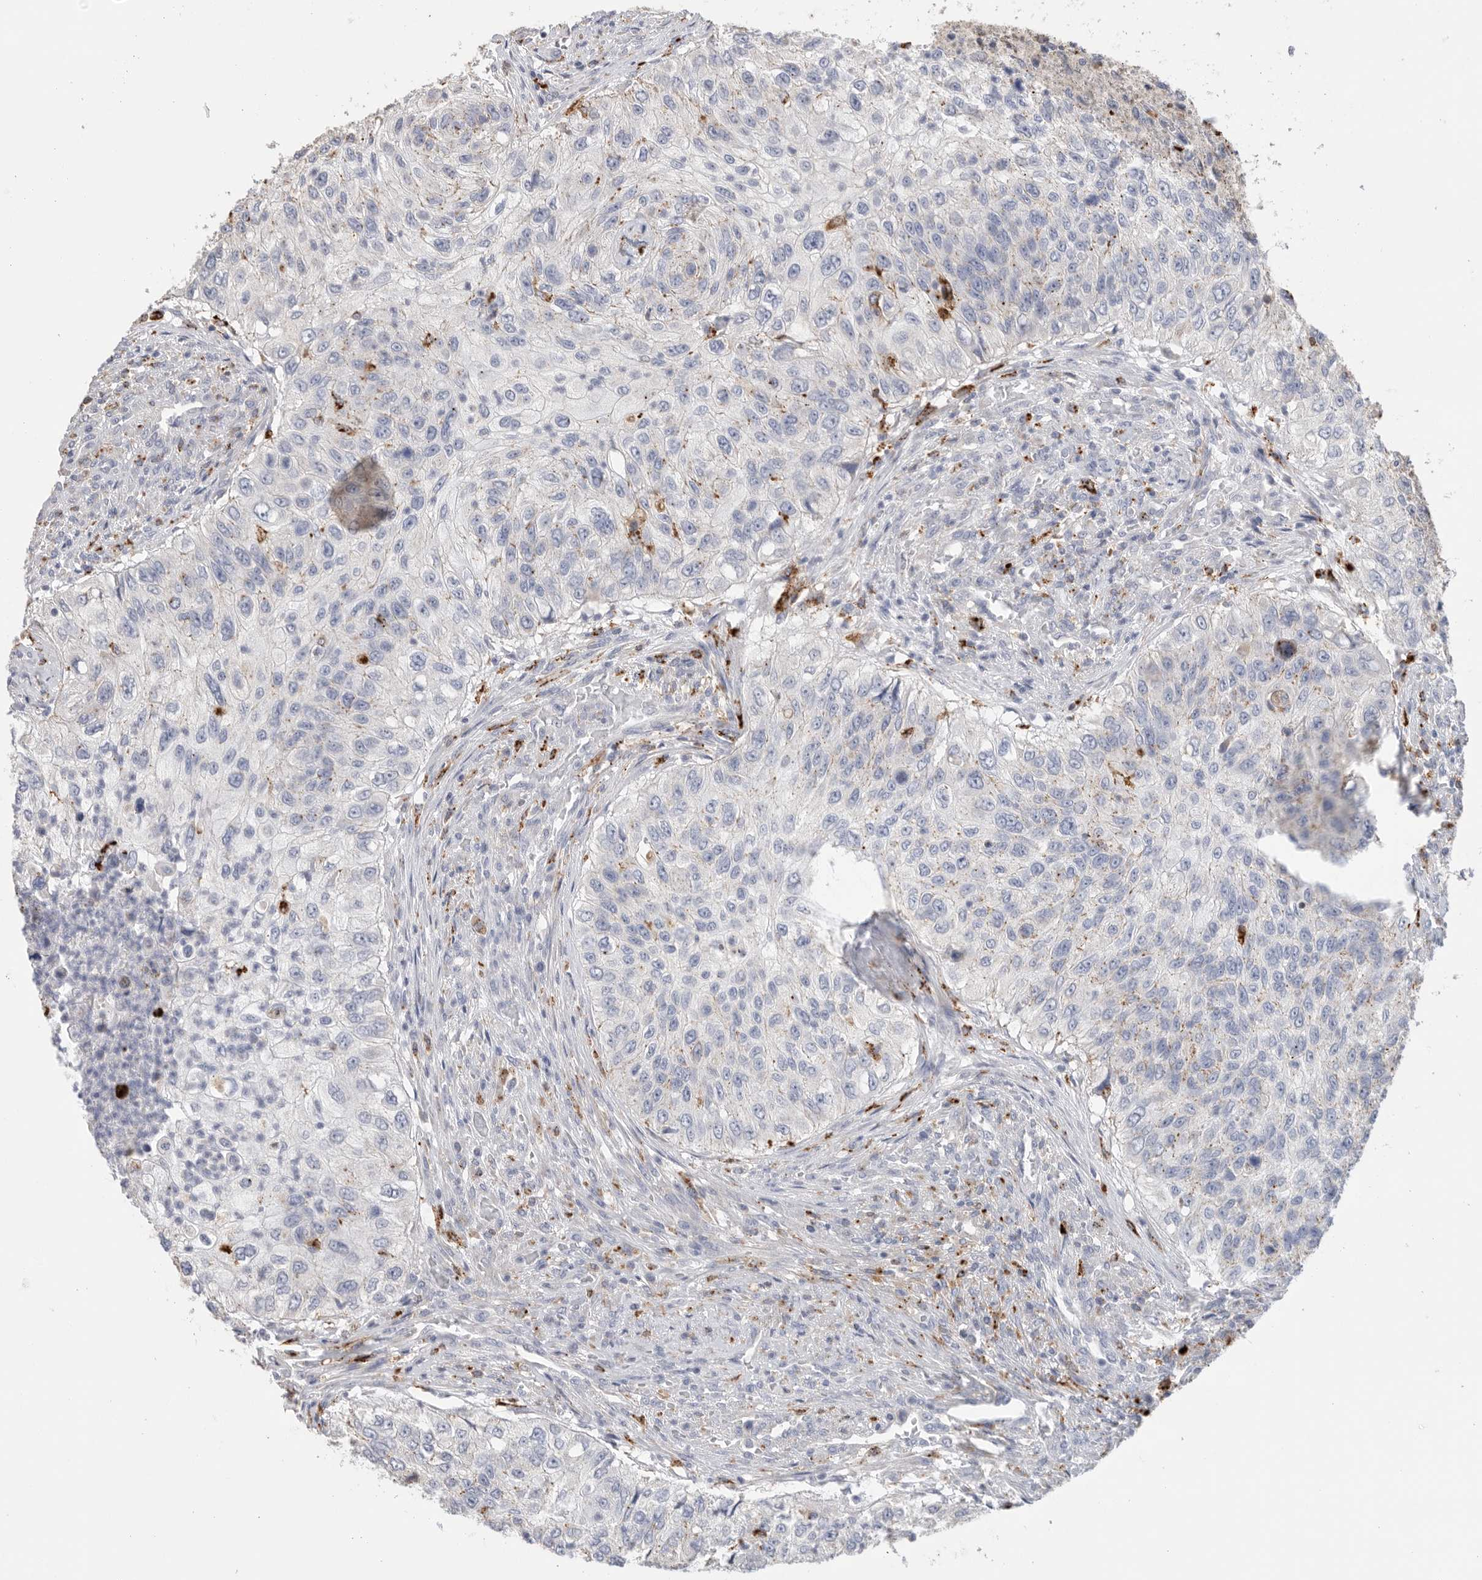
{"staining": {"intensity": "moderate", "quantity": "<25%", "location": "cytoplasmic/membranous"}, "tissue": "urothelial cancer", "cell_type": "Tumor cells", "image_type": "cancer", "snomed": [{"axis": "morphology", "description": "Urothelial carcinoma, High grade"}, {"axis": "topography", "description": "Urinary bladder"}], "caption": "Immunohistochemistry (DAB) staining of urothelial cancer demonstrates moderate cytoplasmic/membranous protein staining in about <25% of tumor cells. The staining is performed using DAB (3,3'-diaminobenzidine) brown chromogen to label protein expression. The nuclei are counter-stained blue using hematoxylin.", "gene": "GGH", "patient": {"sex": "female", "age": 60}}